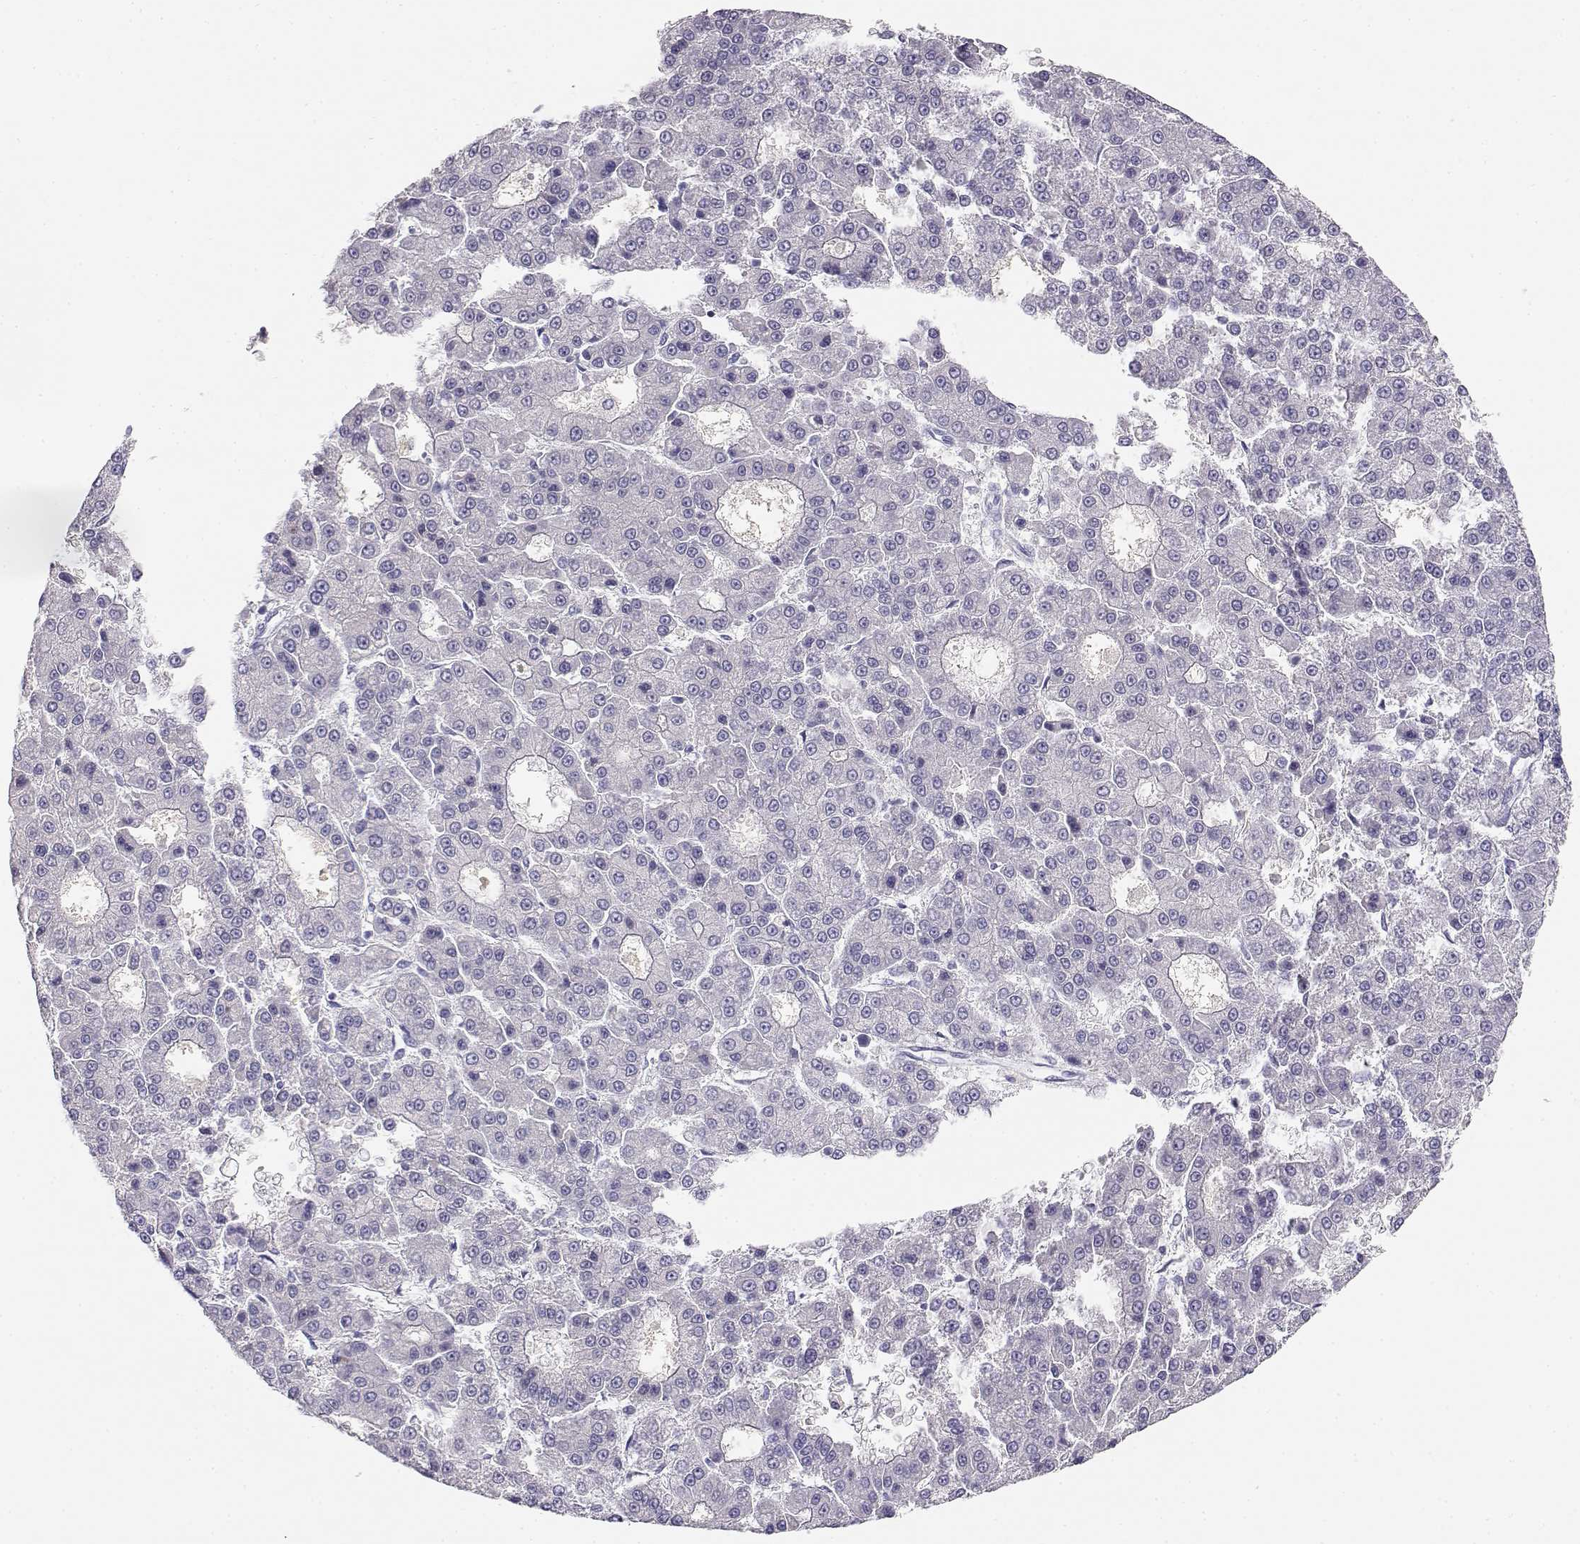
{"staining": {"intensity": "negative", "quantity": "none", "location": "none"}, "tissue": "liver cancer", "cell_type": "Tumor cells", "image_type": "cancer", "snomed": [{"axis": "morphology", "description": "Carcinoma, Hepatocellular, NOS"}, {"axis": "topography", "description": "Liver"}], "caption": "Immunohistochemistry image of liver cancer stained for a protein (brown), which displays no expression in tumor cells.", "gene": "GPR174", "patient": {"sex": "male", "age": 70}}